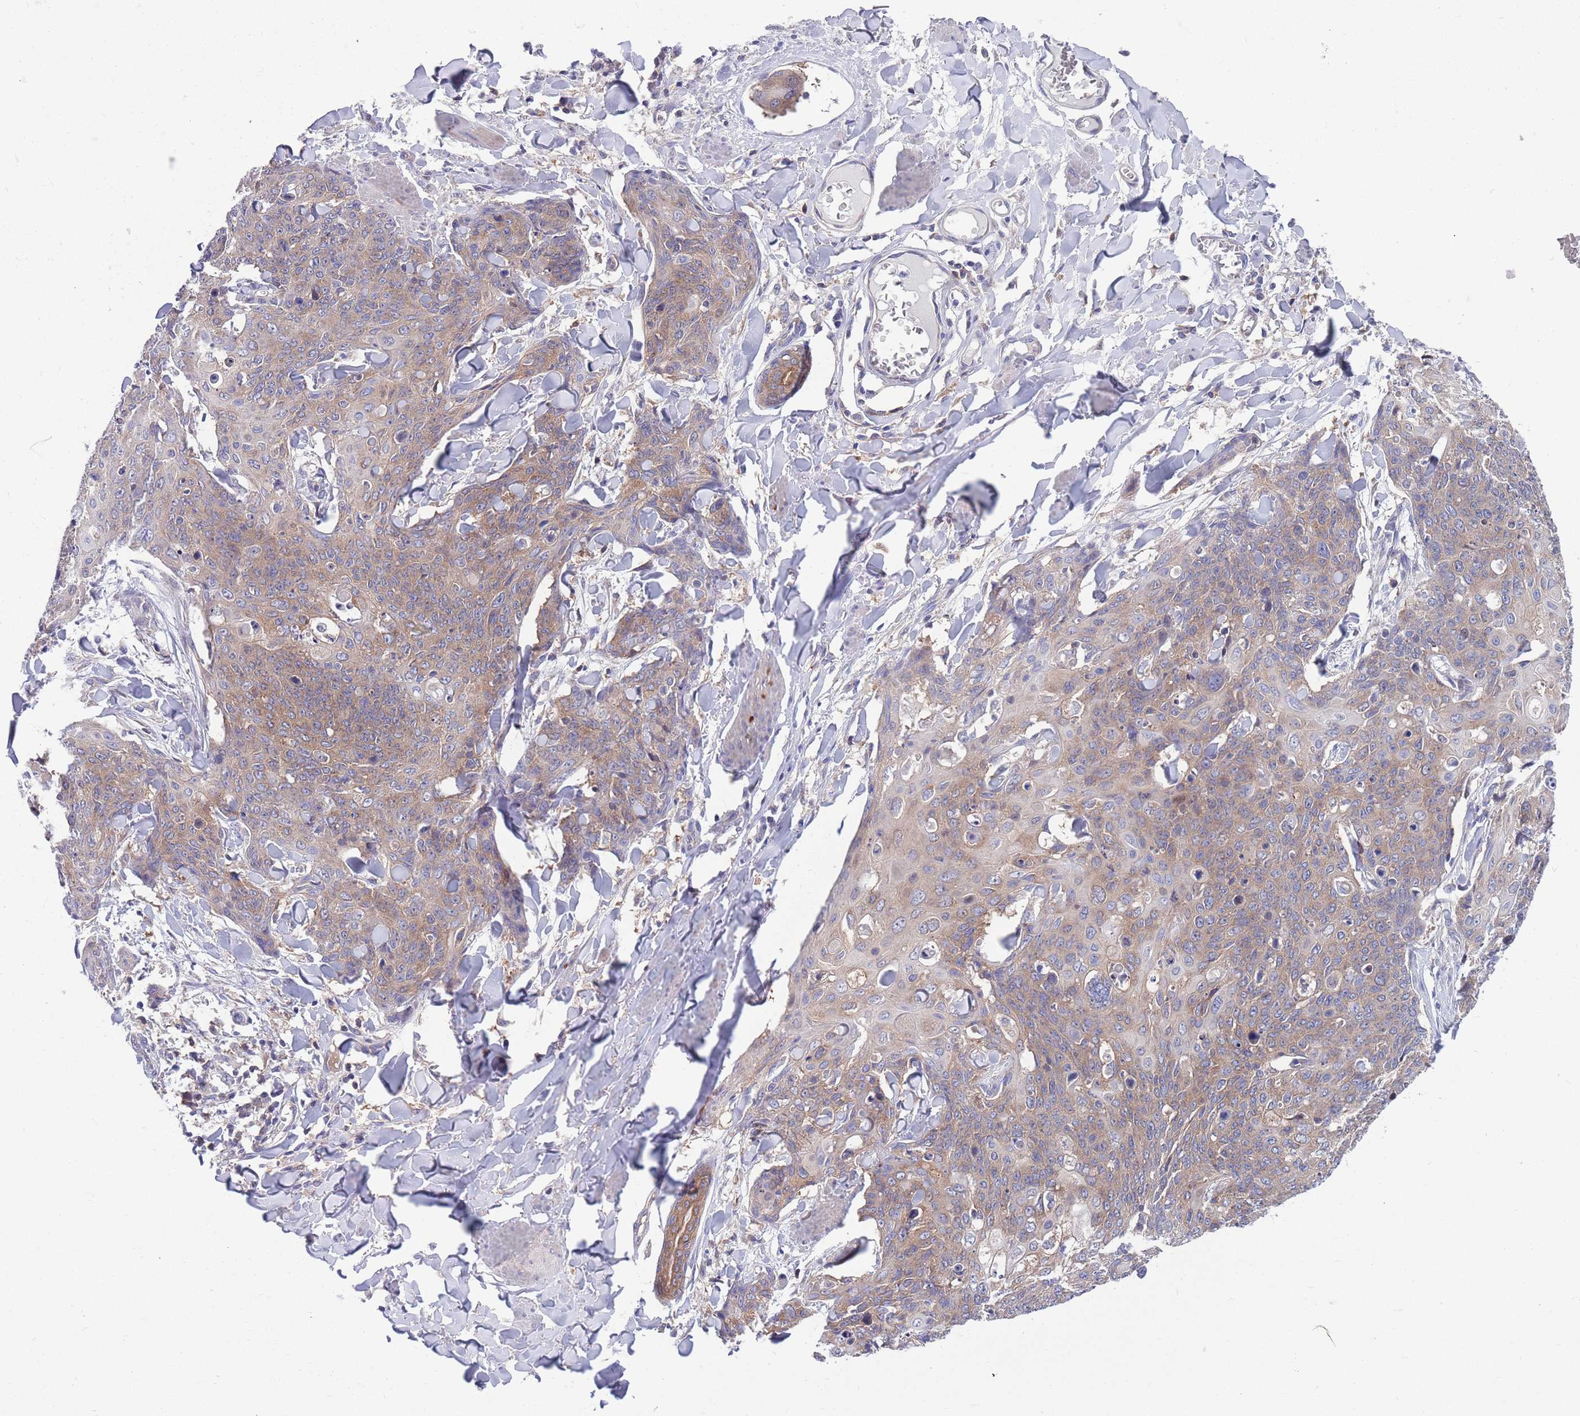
{"staining": {"intensity": "moderate", "quantity": ">75%", "location": "cytoplasmic/membranous"}, "tissue": "skin cancer", "cell_type": "Tumor cells", "image_type": "cancer", "snomed": [{"axis": "morphology", "description": "Squamous cell carcinoma, NOS"}, {"axis": "topography", "description": "Skin"}, {"axis": "topography", "description": "Vulva"}], "caption": "Immunohistochemical staining of squamous cell carcinoma (skin) shows moderate cytoplasmic/membranous protein expression in approximately >75% of tumor cells.", "gene": "KLHL29", "patient": {"sex": "female", "age": 85}}